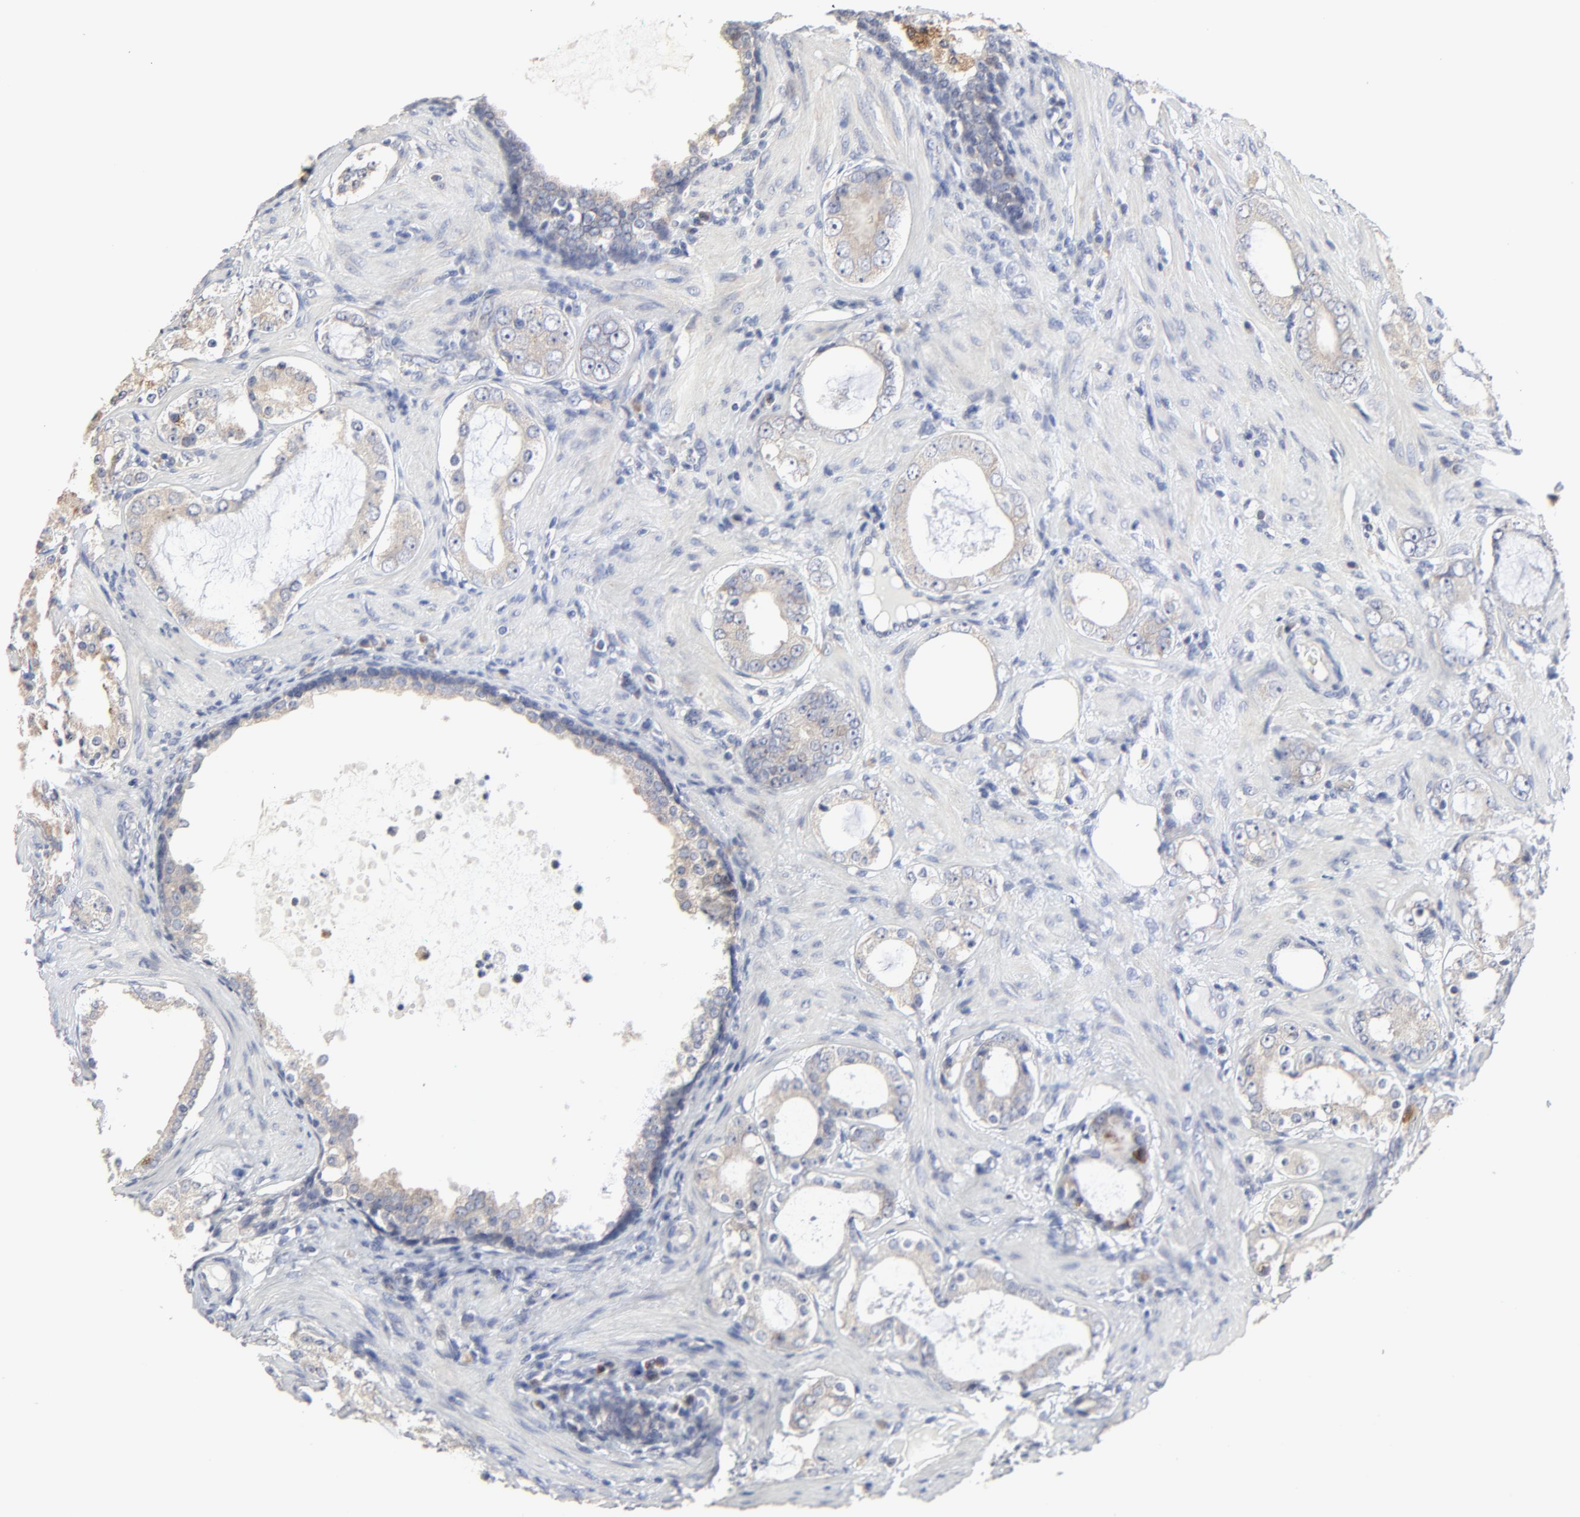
{"staining": {"intensity": "weak", "quantity": ">75%", "location": "cytoplasmic/membranous"}, "tissue": "prostate cancer", "cell_type": "Tumor cells", "image_type": "cancer", "snomed": [{"axis": "morphology", "description": "Adenocarcinoma, Medium grade"}, {"axis": "topography", "description": "Prostate"}], "caption": "Brown immunohistochemical staining in medium-grade adenocarcinoma (prostate) displays weak cytoplasmic/membranous expression in about >75% of tumor cells.", "gene": "DHRSX", "patient": {"sex": "male", "age": 73}}